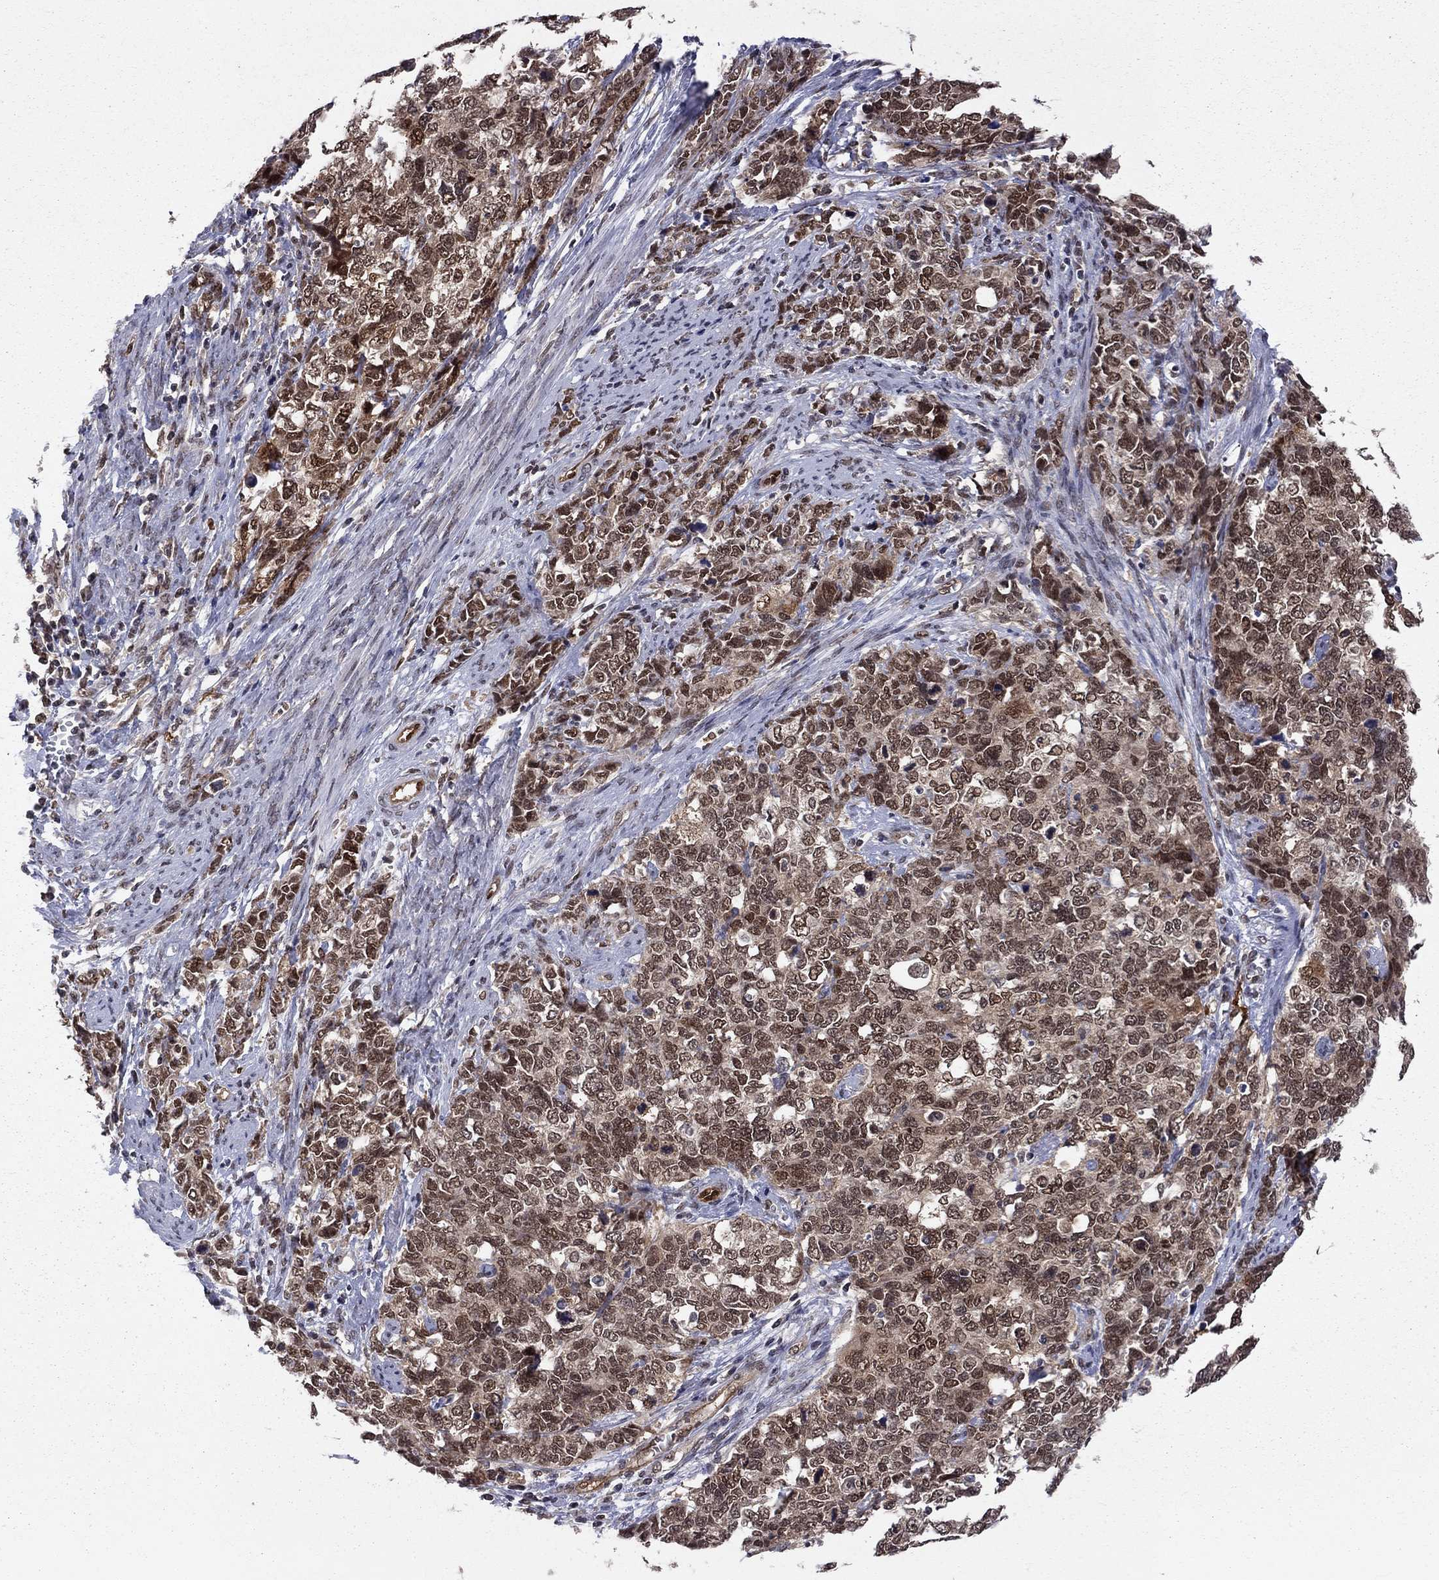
{"staining": {"intensity": "strong", "quantity": "25%-75%", "location": "nuclear"}, "tissue": "cervical cancer", "cell_type": "Tumor cells", "image_type": "cancer", "snomed": [{"axis": "morphology", "description": "Squamous cell carcinoma, NOS"}, {"axis": "topography", "description": "Cervix"}], "caption": "Brown immunohistochemical staining in cervical cancer shows strong nuclear staining in about 25%-75% of tumor cells. The protein is shown in brown color, while the nuclei are stained blue.", "gene": "SAP30L", "patient": {"sex": "female", "age": 63}}